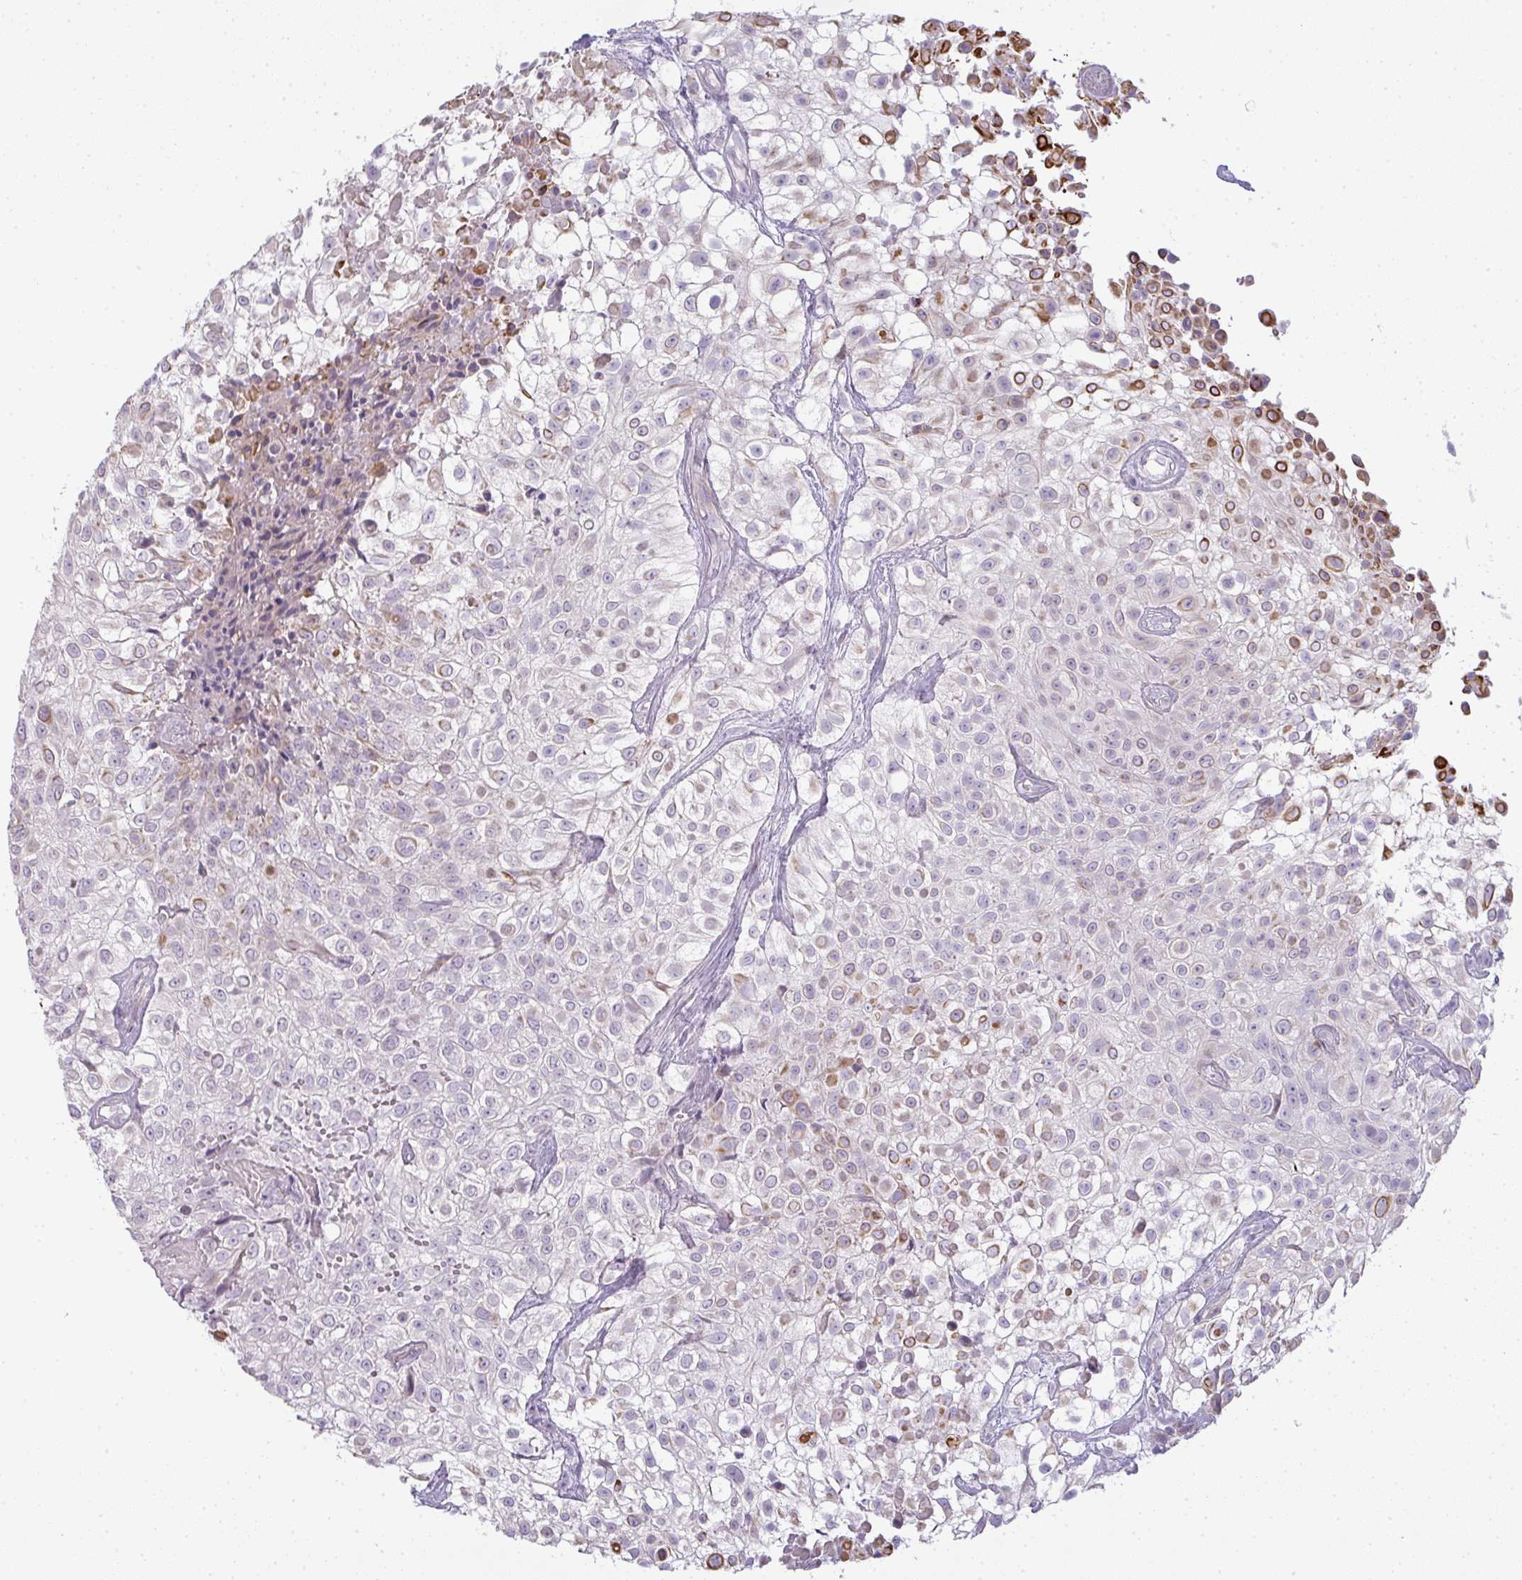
{"staining": {"intensity": "strong", "quantity": "<25%", "location": "cytoplasmic/membranous"}, "tissue": "urothelial cancer", "cell_type": "Tumor cells", "image_type": "cancer", "snomed": [{"axis": "morphology", "description": "Urothelial carcinoma, High grade"}, {"axis": "topography", "description": "Urinary bladder"}], "caption": "A micrograph showing strong cytoplasmic/membranous expression in about <25% of tumor cells in urothelial cancer, as visualized by brown immunohistochemical staining.", "gene": "SIRPB2", "patient": {"sex": "male", "age": 56}}